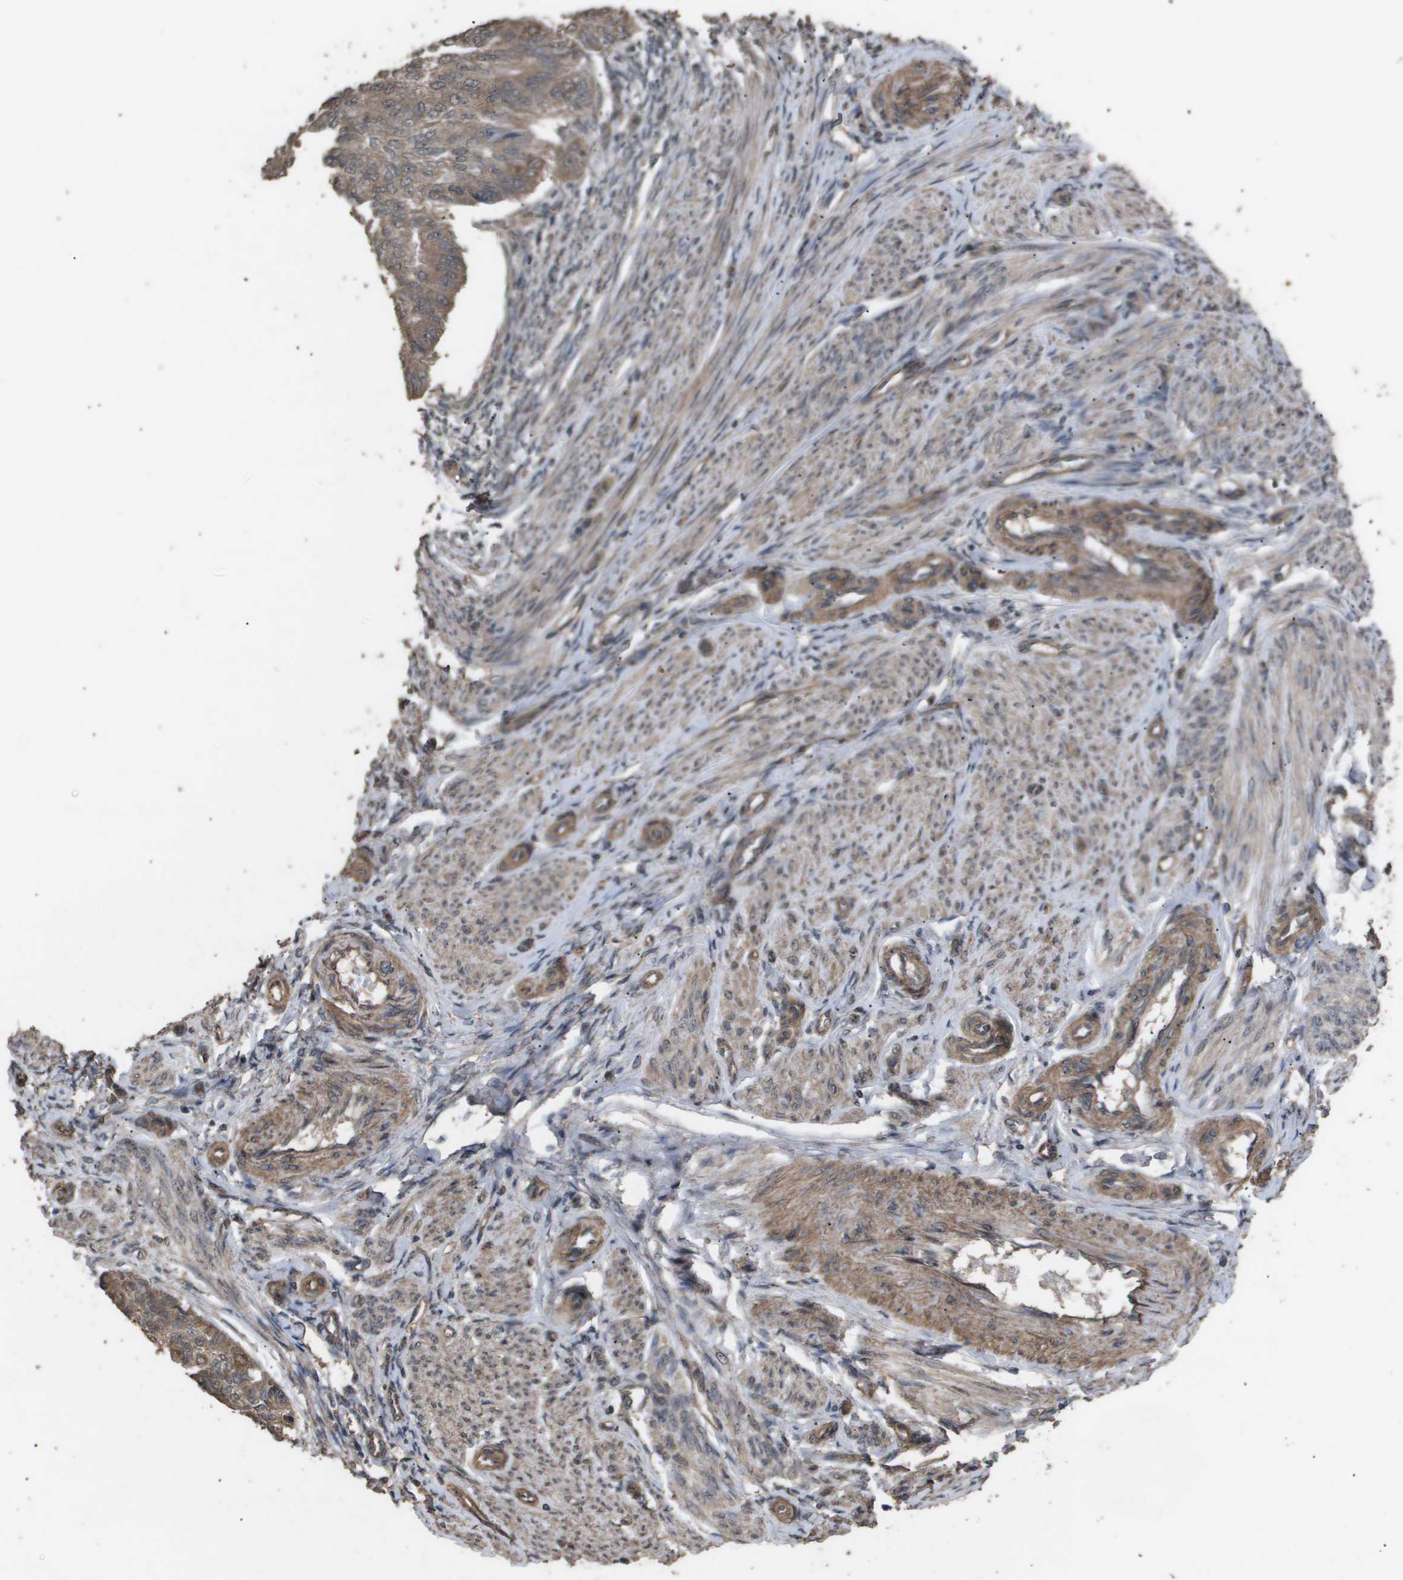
{"staining": {"intensity": "moderate", "quantity": ">75%", "location": "cytoplasmic/membranous"}, "tissue": "endometrial cancer", "cell_type": "Tumor cells", "image_type": "cancer", "snomed": [{"axis": "morphology", "description": "Adenocarcinoma, NOS"}, {"axis": "topography", "description": "Endometrium"}], "caption": "Immunohistochemistry (IHC) histopathology image of endometrial cancer (adenocarcinoma) stained for a protein (brown), which reveals medium levels of moderate cytoplasmic/membranous positivity in approximately >75% of tumor cells.", "gene": "CUL5", "patient": {"sex": "female", "age": 32}}